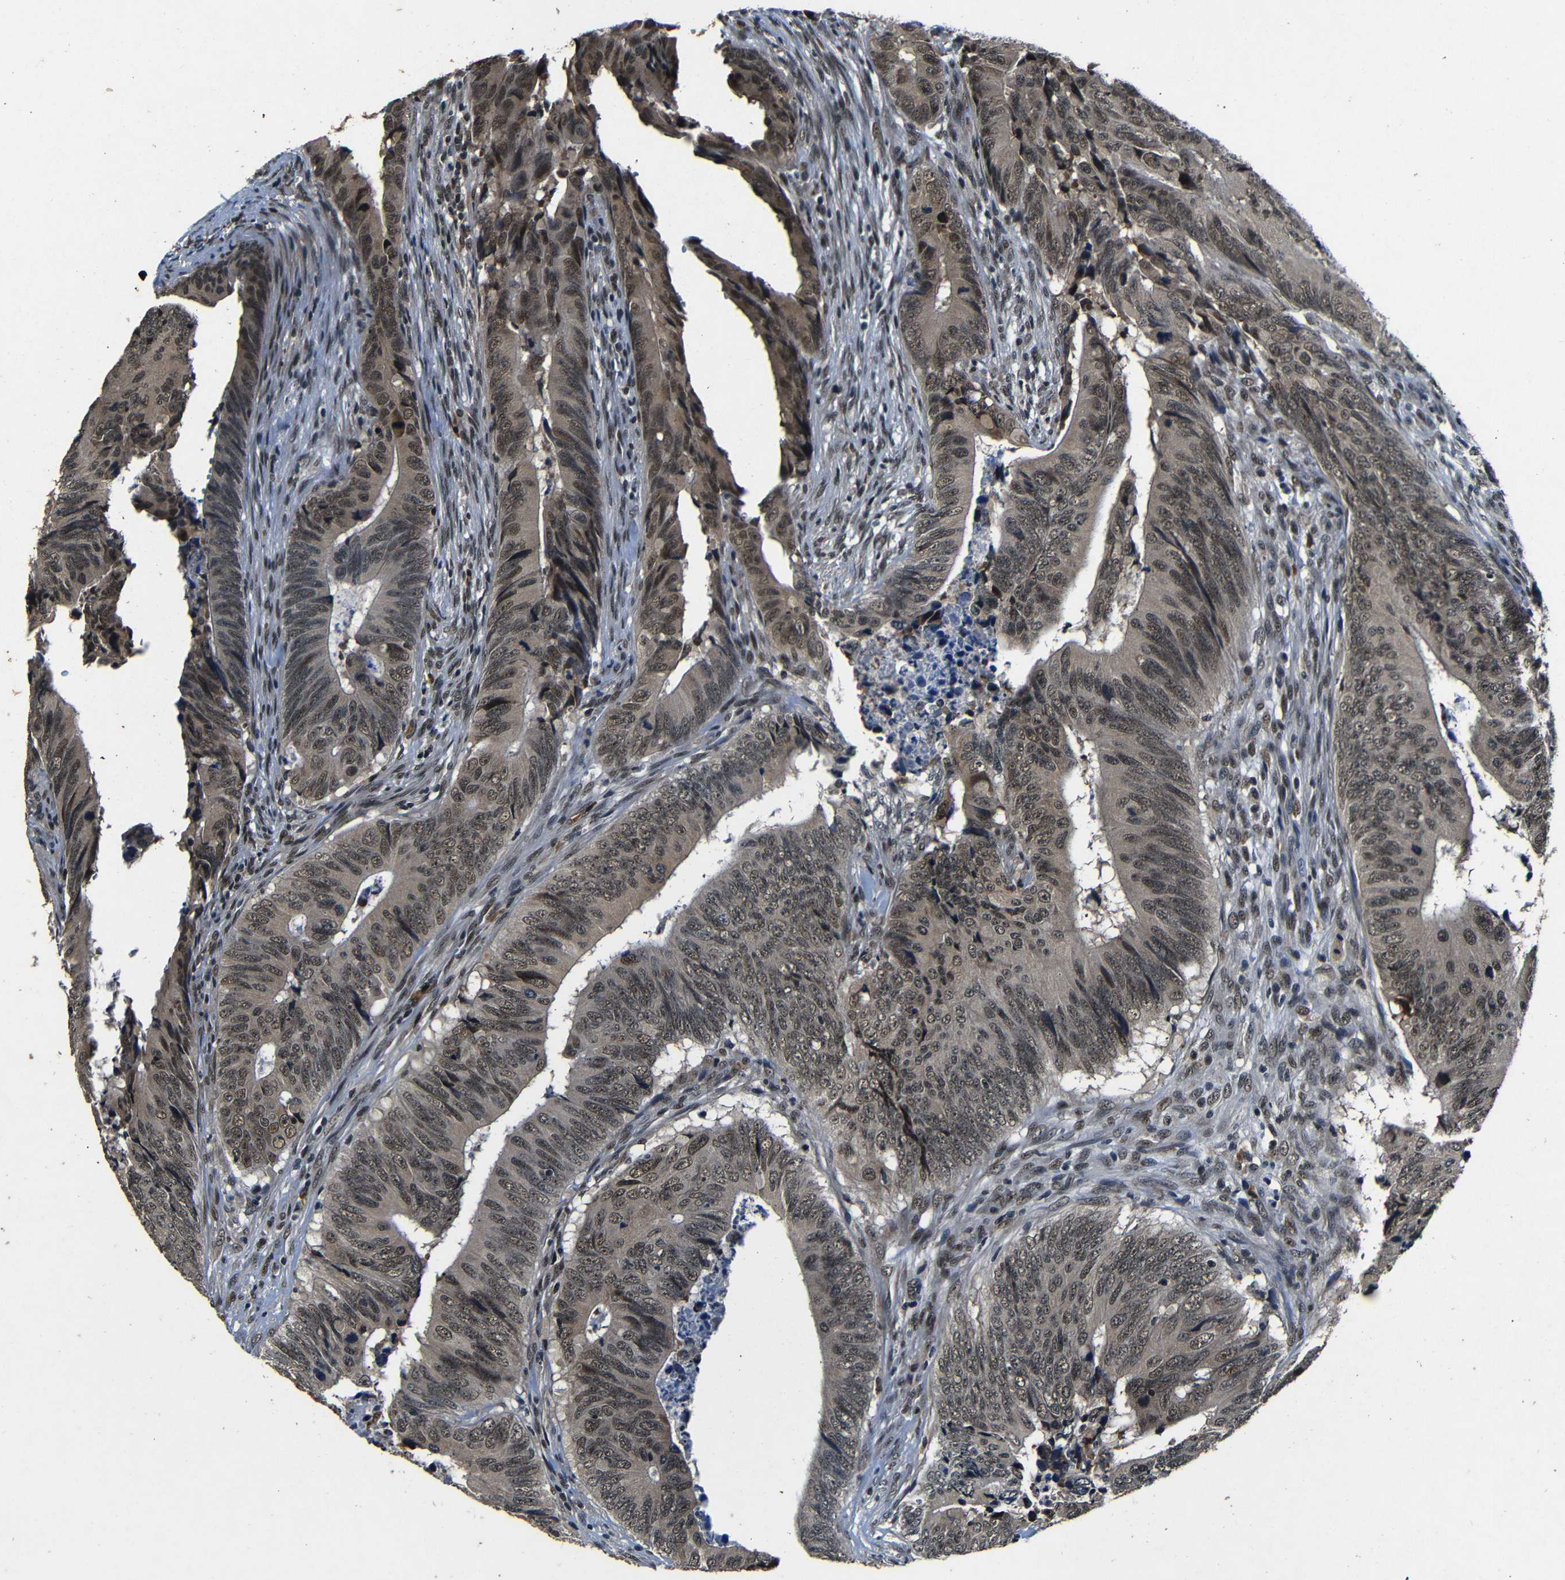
{"staining": {"intensity": "moderate", "quantity": ">75%", "location": "cytoplasmic/membranous,nuclear"}, "tissue": "colorectal cancer", "cell_type": "Tumor cells", "image_type": "cancer", "snomed": [{"axis": "morphology", "description": "Normal tissue, NOS"}, {"axis": "morphology", "description": "Adenocarcinoma, NOS"}, {"axis": "topography", "description": "Colon"}], "caption": "Immunohistochemical staining of human colorectal cancer exhibits moderate cytoplasmic/membranous and nuclear protein staining in approximately >75% of tumor cells.", "gene": "FOXD4", "patient": {"sex": "male", "age": 56}}